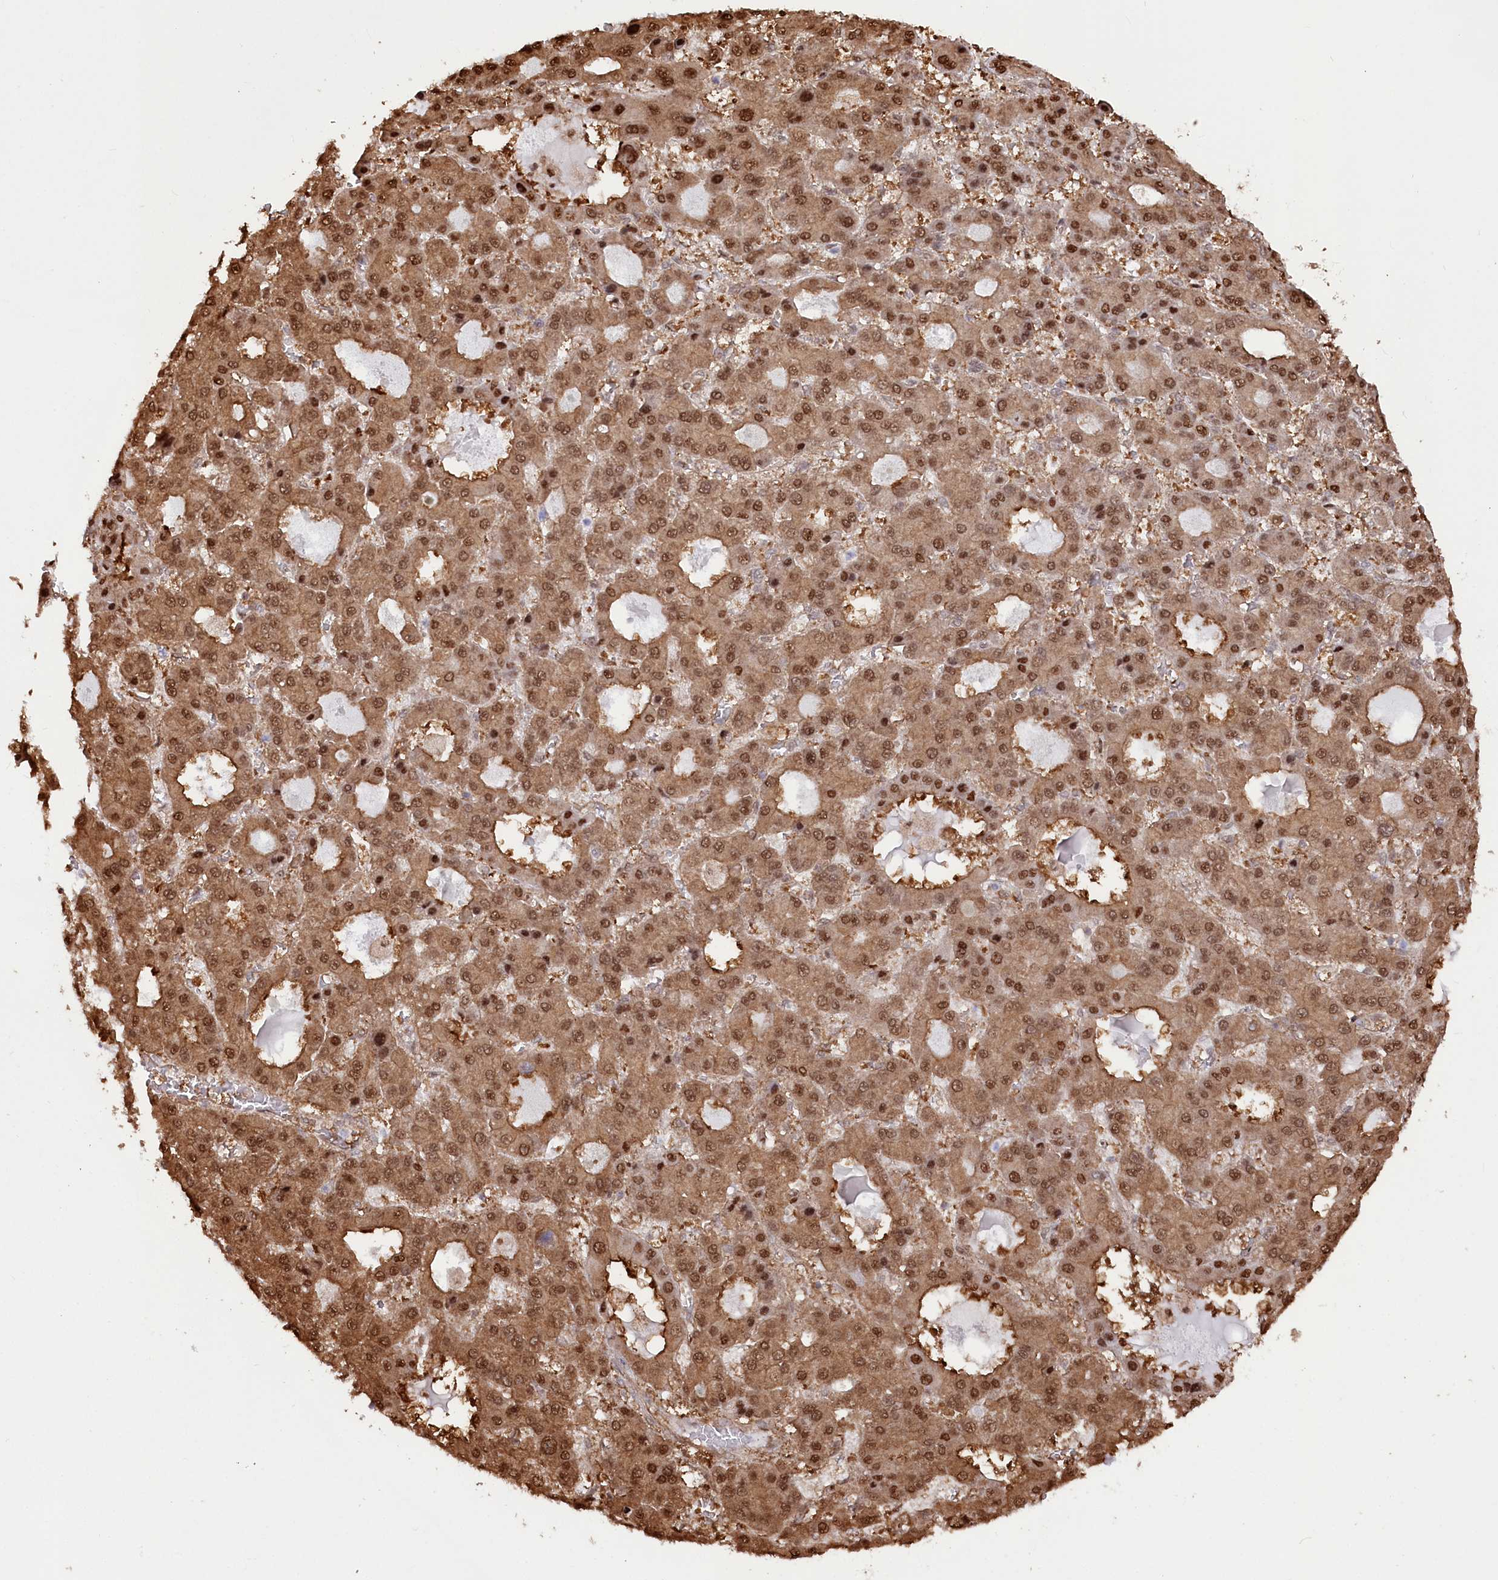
{"staining": {"intensity": "moderate", "quantity": ">75%", "location": "cytoplasmic/membranous,nuclear"}, "tissue": "liver cancer", "cell_type": "Tumor cells", "image_type": "cancer", "snomed": [{"axis": "morphology", "description": "Carcinoma, Hepatocellular, NOS"}, {"axis": "topography", "description": "Liver"}], "caption": "Immunohistochemical staining of liver cancer (hepatocellular carcinoma) shows moderate cytoplasmic/membranous and nuclear protein expression in approximately >75% of tumor cells.", "gene": "PSMA1", "patient": {"sex": "male", "age": 70}}